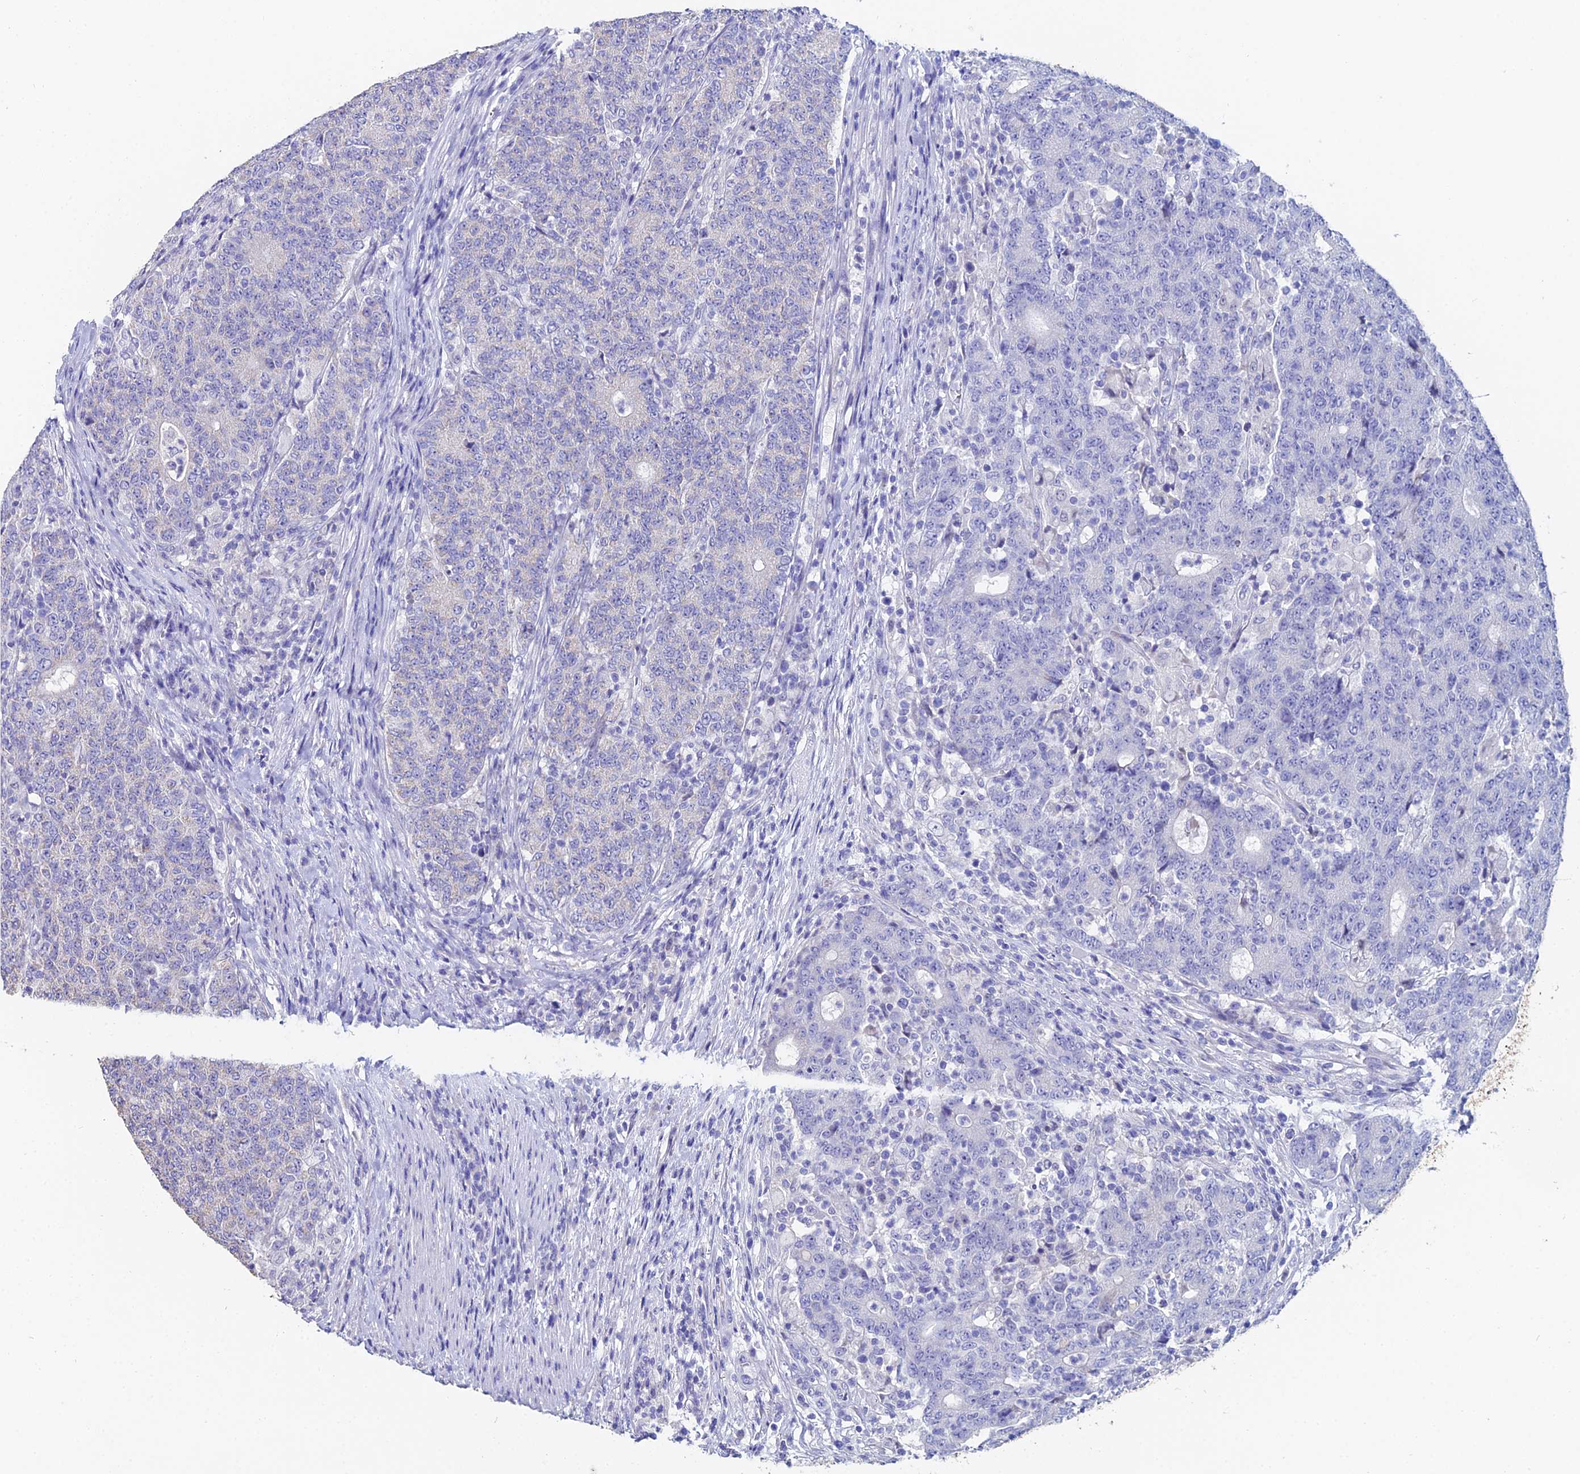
{"staining": {"intensity": "negative", "quantity": "none", "location": "none"}, "tissue": "colorectal cancer", "cell_type": "Tumor cells", "image_type": "cancer", "snomed": [{"axis": "morphology", "description": "Adenocarcinoma, NOS"}, {"axis": "topography", "description": "Colon"}], "caption": "This is an immunohistochemistry image of human colorectal cancer (adenocarcinoma). There is no expression in tumor cells.", "gene": "ESRRG", "patient": {"sex": "female", "age": 75}}